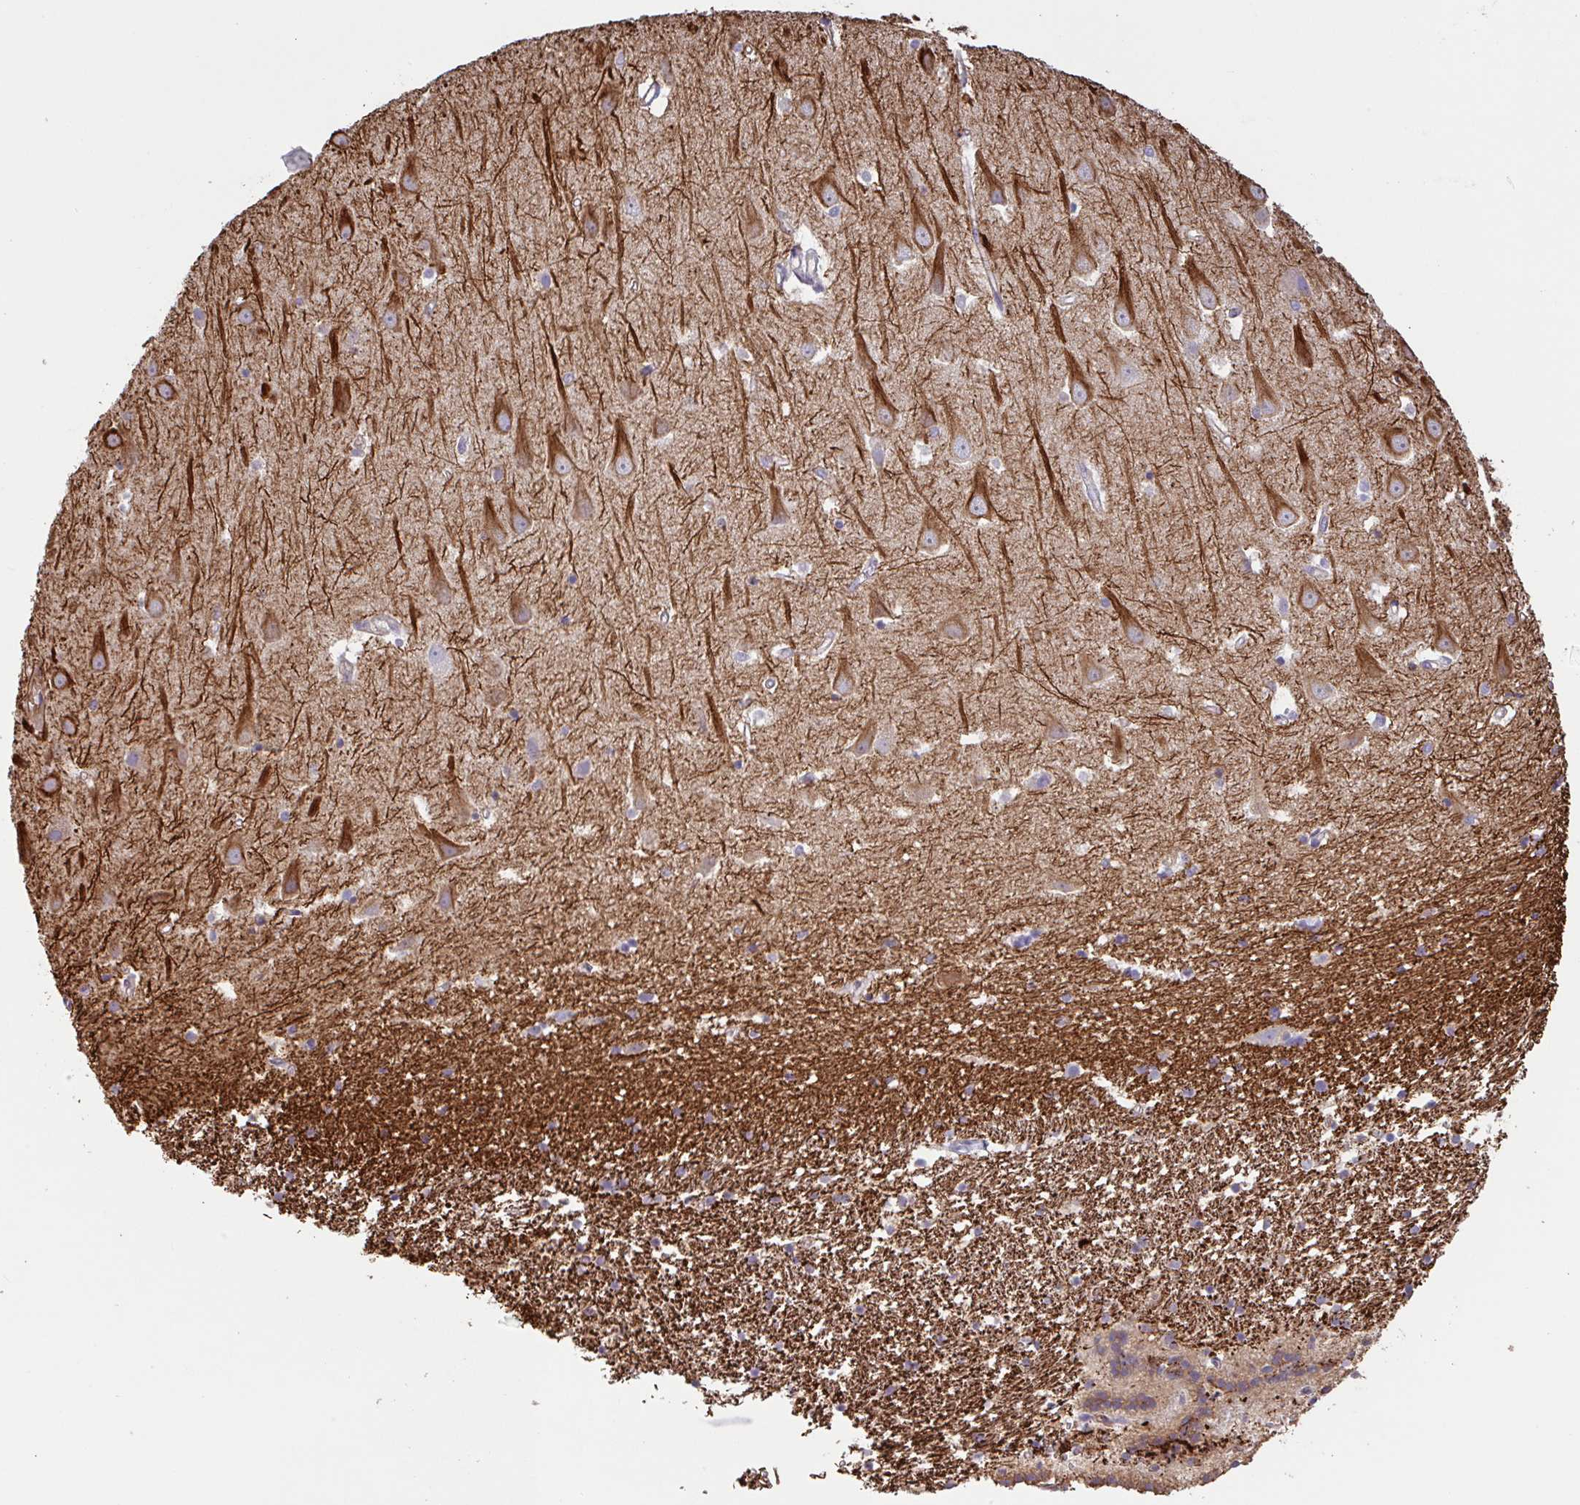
{"staining": {"intensity": "negative", "quantity": "none", "location": "none"}, "tissue": "hippocampus", "cell_type": "Glial cells", "image_type": "normal", "snomed": [{"axis": "morphology", "description": "Normal tissue, NOS"}, {"axis": "topography", "description": "Hippocampus"}], "caption": "This is an immunohistochemistry image of benign human hippocampus. There is no positivity in glial cells.", "gene": "ZNF790", "patient": {"sex": "male", "age": 63}}